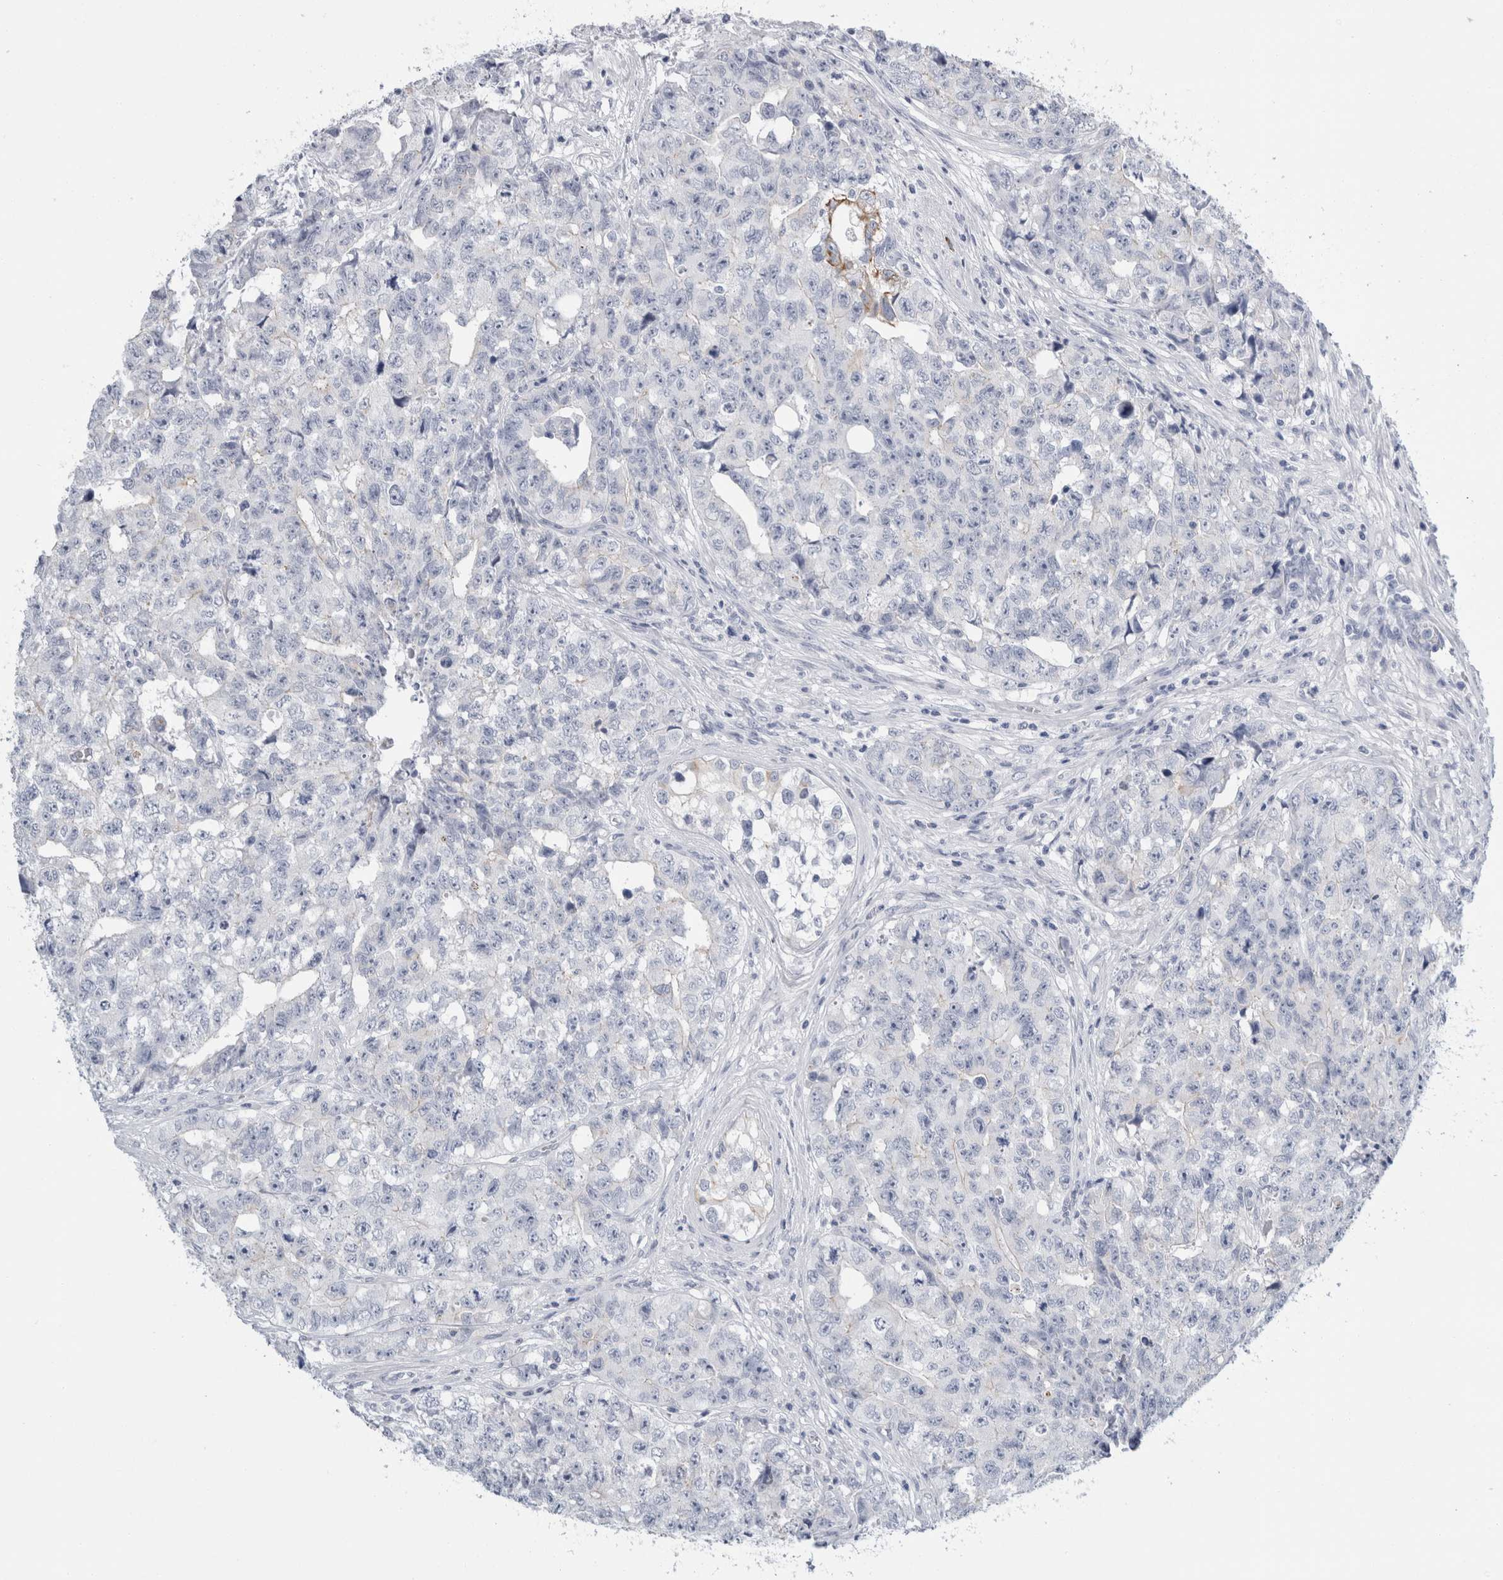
{"staining": {"intensity": "negative", "quantity": "none", "location": "none"}, "tissue": "testis cancer", "cell_type": "Tumor cells", "image_type": "cancer", "snomed": [{"axis": "morphology", "description": "Carcinoma, Embryonal, NOS"}, {"axis": "topography", "description": "Testis"}], "caption": "A micrograph of human testis cancer (embryonal carcinoma) is negative for staining in tumor cells.", "gene": "RPH3AL", "patient": {"sex": "male", "age": 28}}